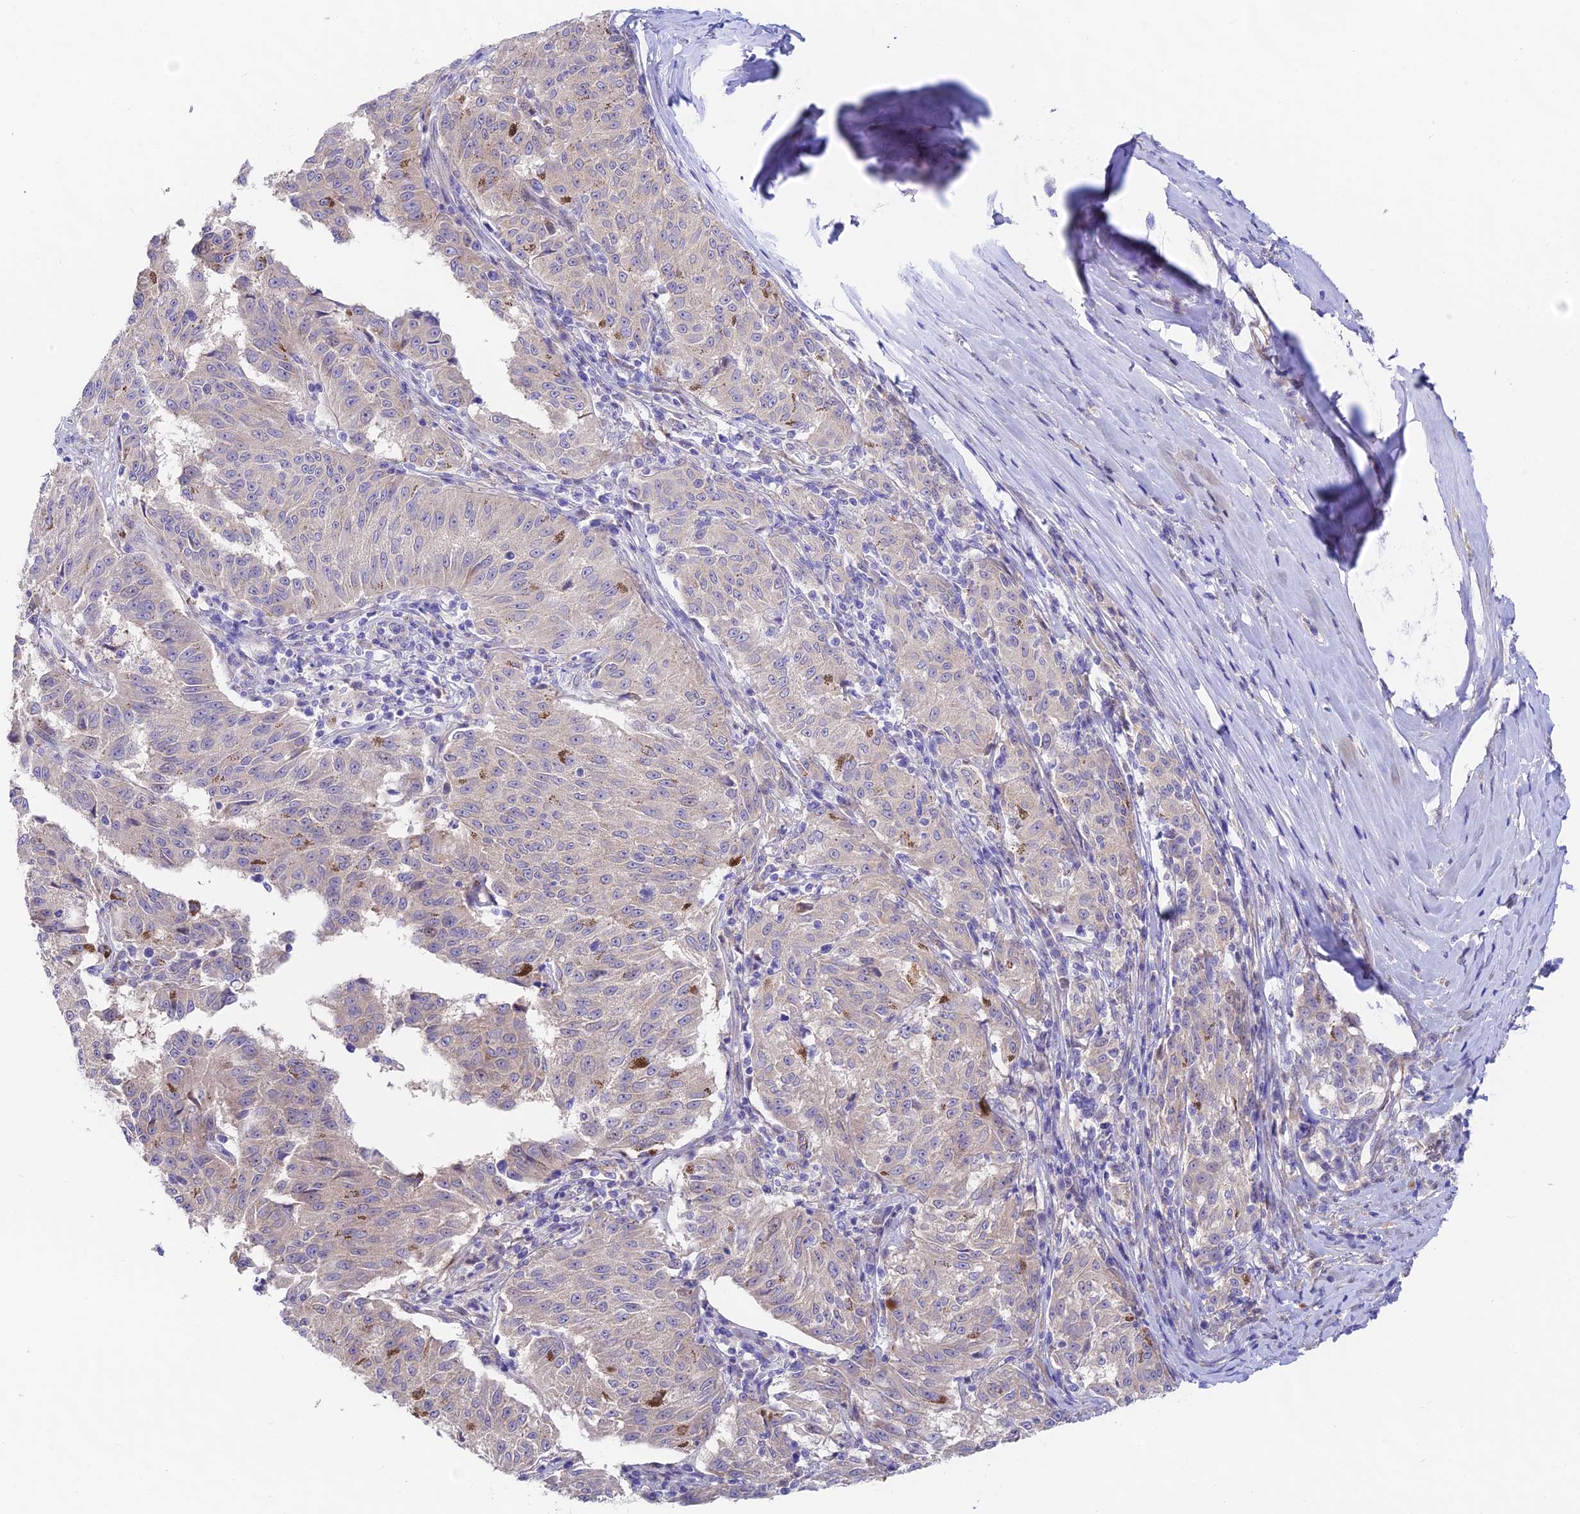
{"staining": {"intensity": "weak", "quantity": "<25%", "location": "cytoplasmic/membranous"}, "tissue": "melanoma", "cell_type": "Tumor cells", "image_type": "cancer", "snomed": [{"axis": "morphology", "description": "Malignant melanoma, NOS"}, {"axis": "topography", "description": "Skin"}], "caption": "A micrograph of human melanoma is negative for staining in tumor cells. (DAB immunohistochemistry visualized using brightfield microscopy, high magnification).", "gene": "ANKRD50", "patient": {"sex": "female", "age": 72}}